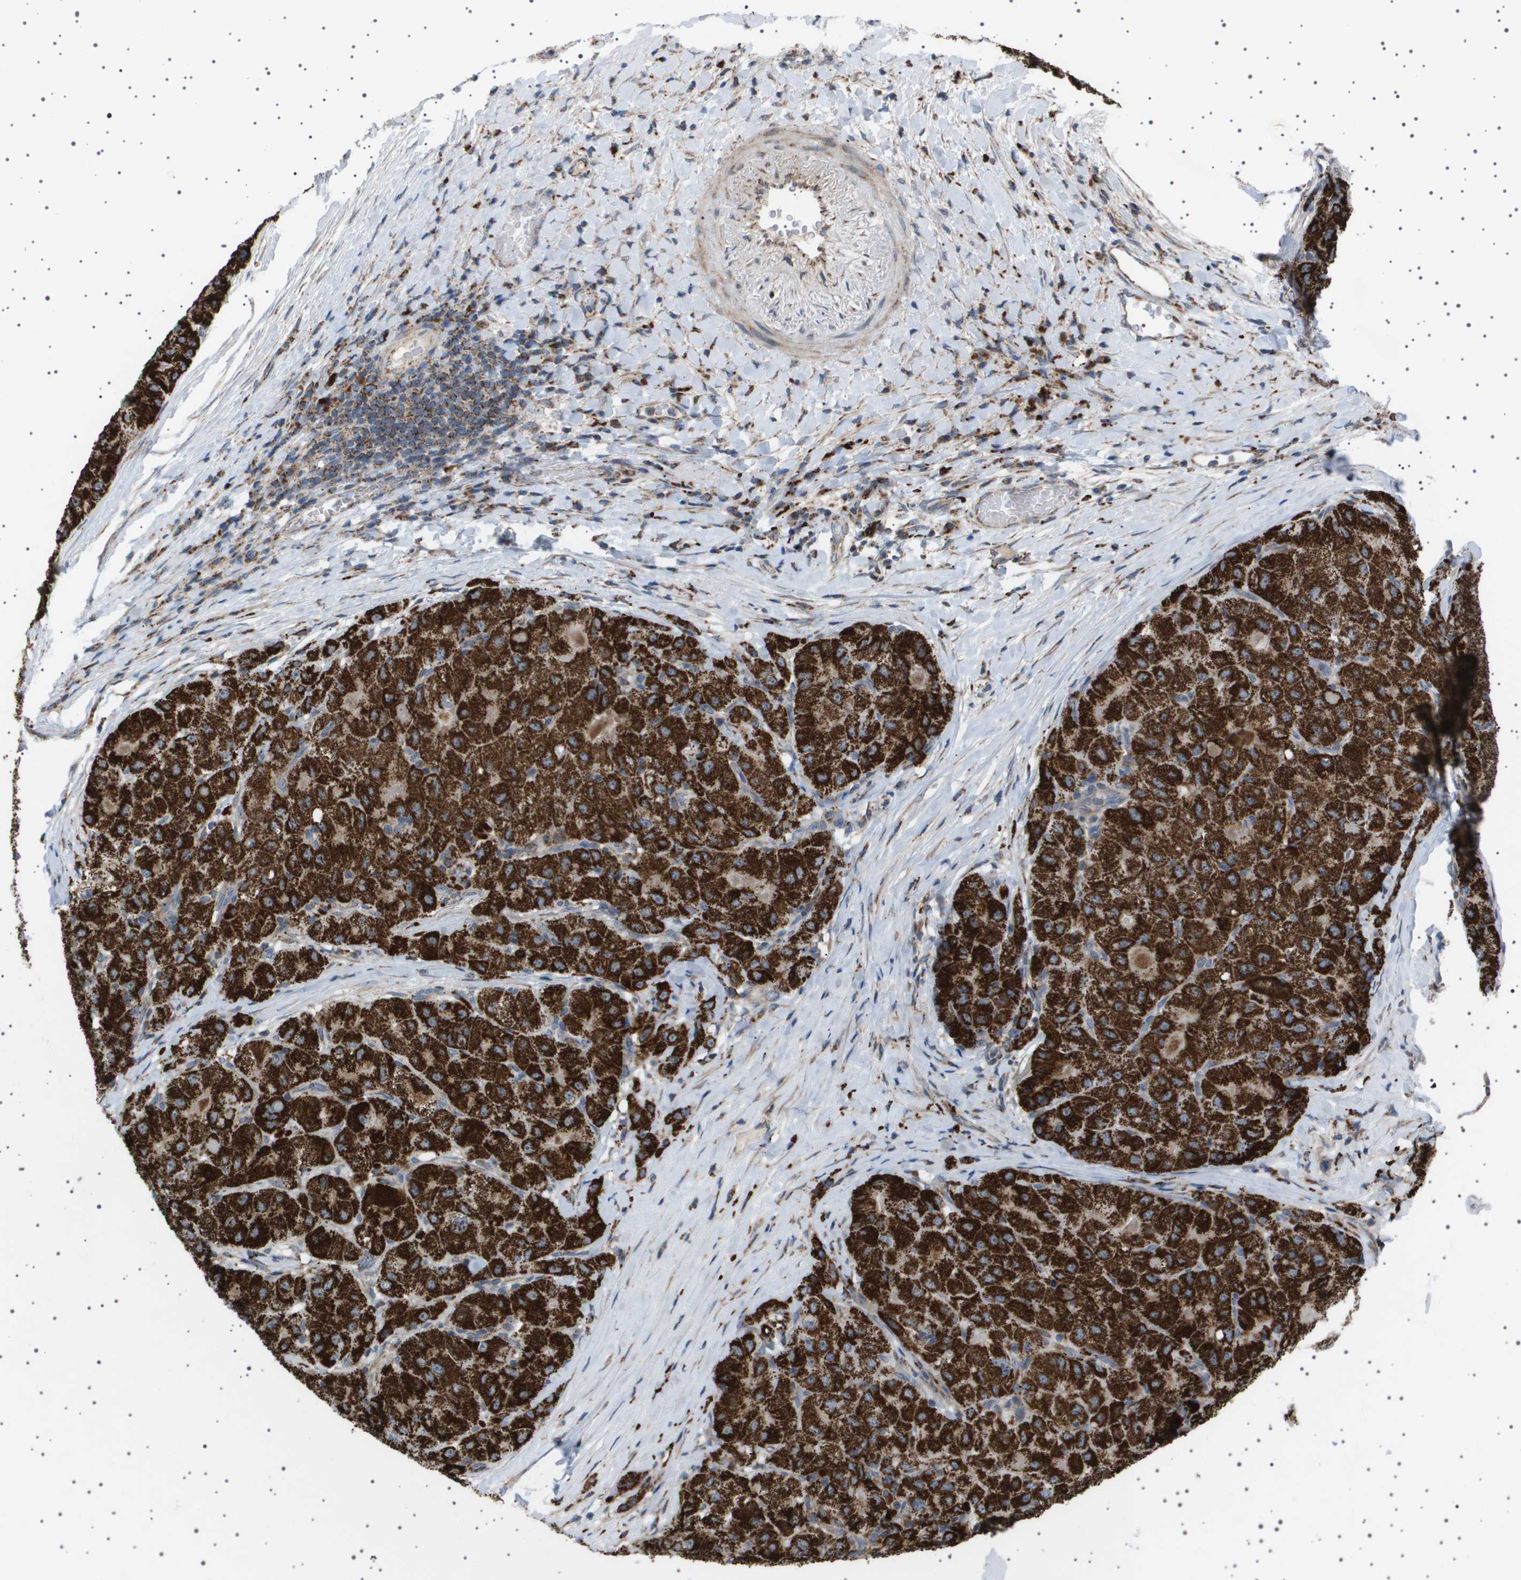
{"staining": {"intensity": "strong", "quantity": ">75%", "location": "cytoplasmic/membranous"}, "tissue": "liver cancer", "cell_type": "Tumor cells", "image_type": "cancer", "snomed": [{"axis": "morphology", "description": "Carcinoma, Hepatocellular, NOS"}, {"axis": "topography", "description": "Liver"}], "caption": "Immunohistochemical staining of liver cancer displays high levels of strong cytoplasmic/membranous protein positivity in about >75% of tumor cells.", "gene": "UBXN8", "patient": {"sex": "male", "age": 80}}